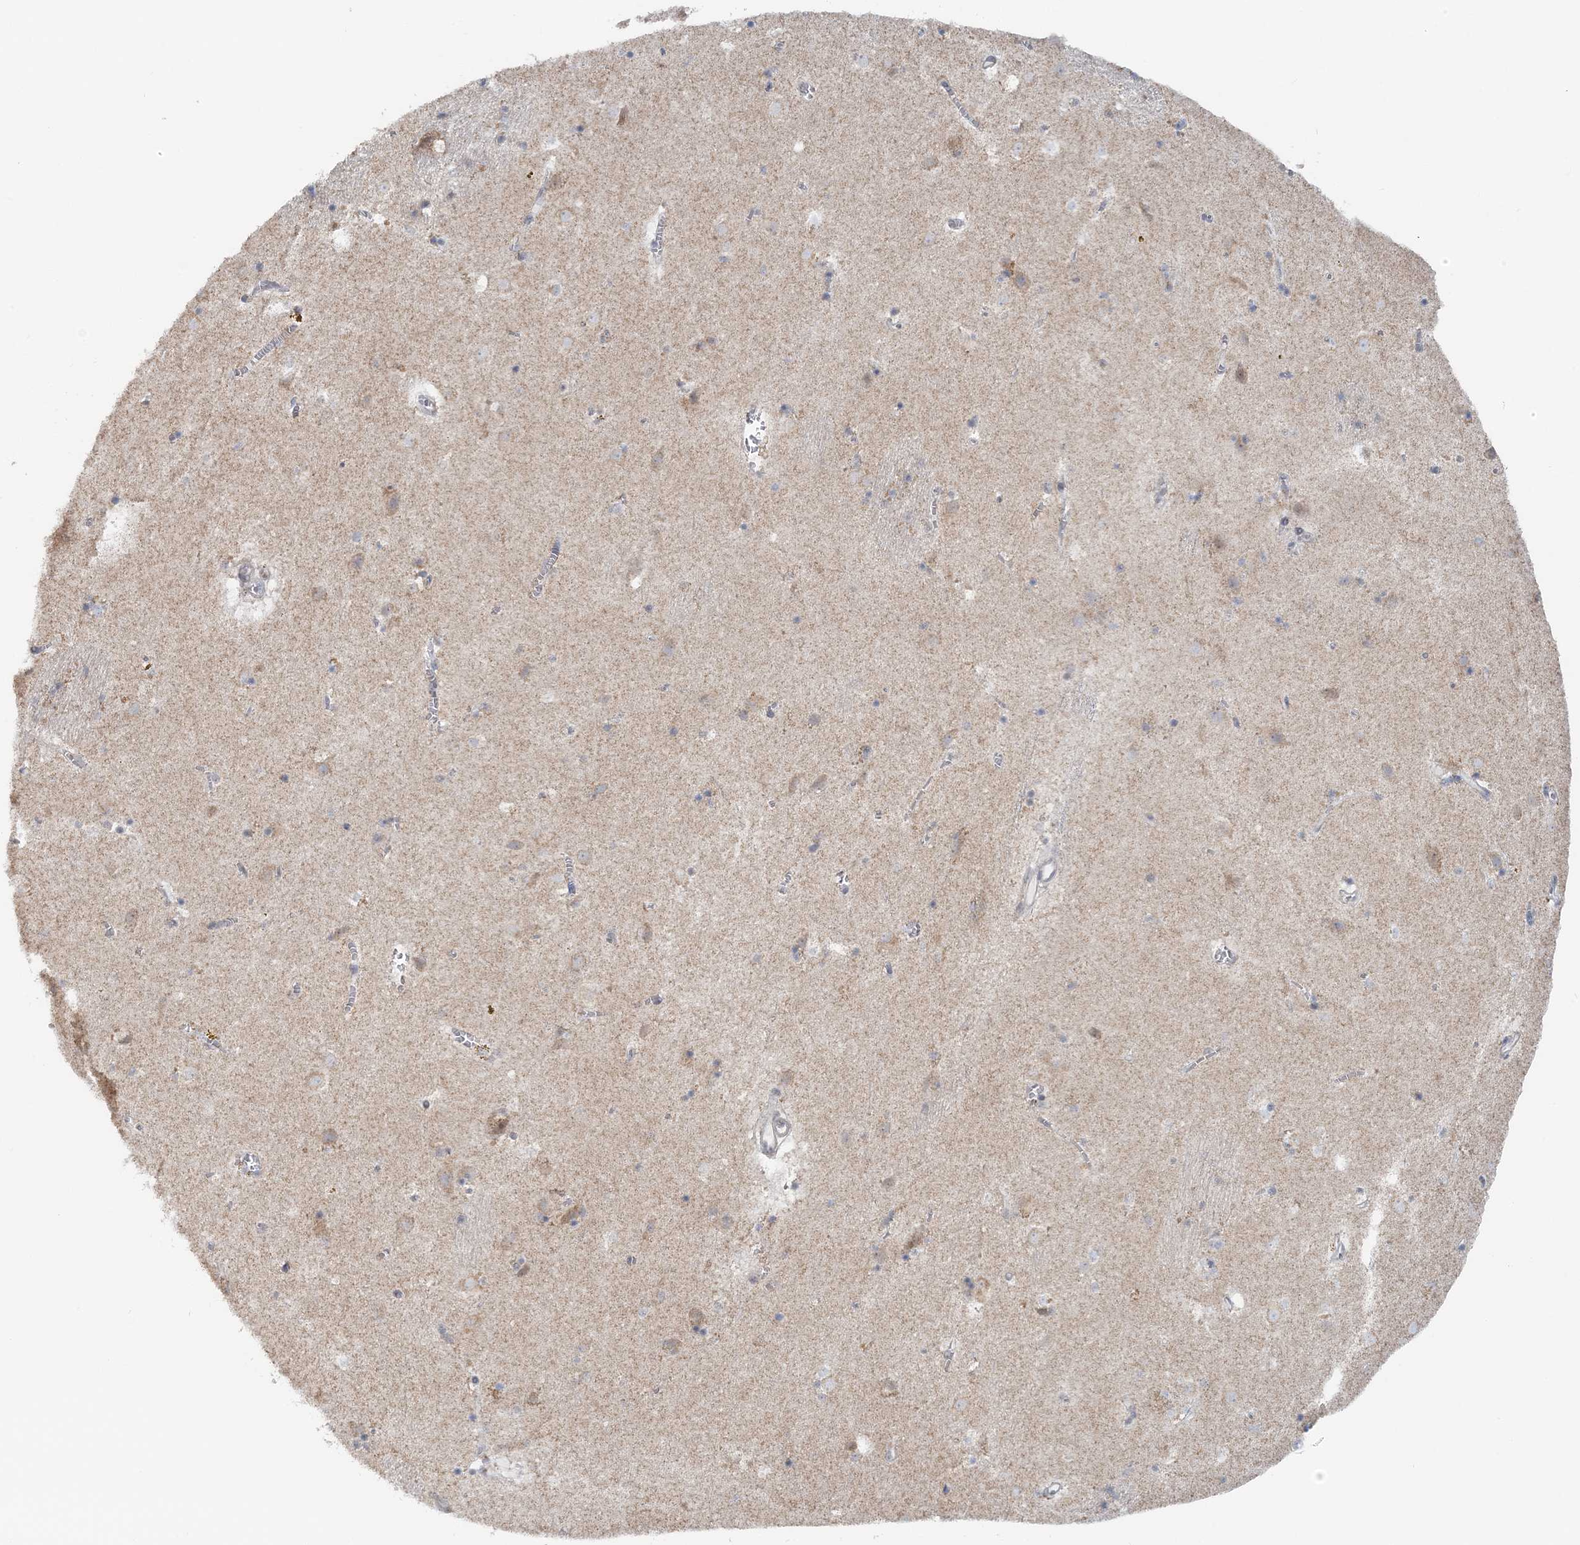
{"staining": {"intensity": "negative", "quantity": "none", "location": "none"}, "tissue": "caudate", "cell_type": "Glial cells", "image_type": "normal", "snomed": [{"axis": "morphology", "description": "Normal tissue, NOS"}, {"axis": "topography", "description": "Lateral ventricle wall"}], "caption": "This is a micrograph of immunohistochemistry (IHC) staining of unremarkable caudate, which shows no expression in glial cells. Nuclei are stained in blue.", "gene": "RNF150", "patient": {"sex": "male", "age": 70}}